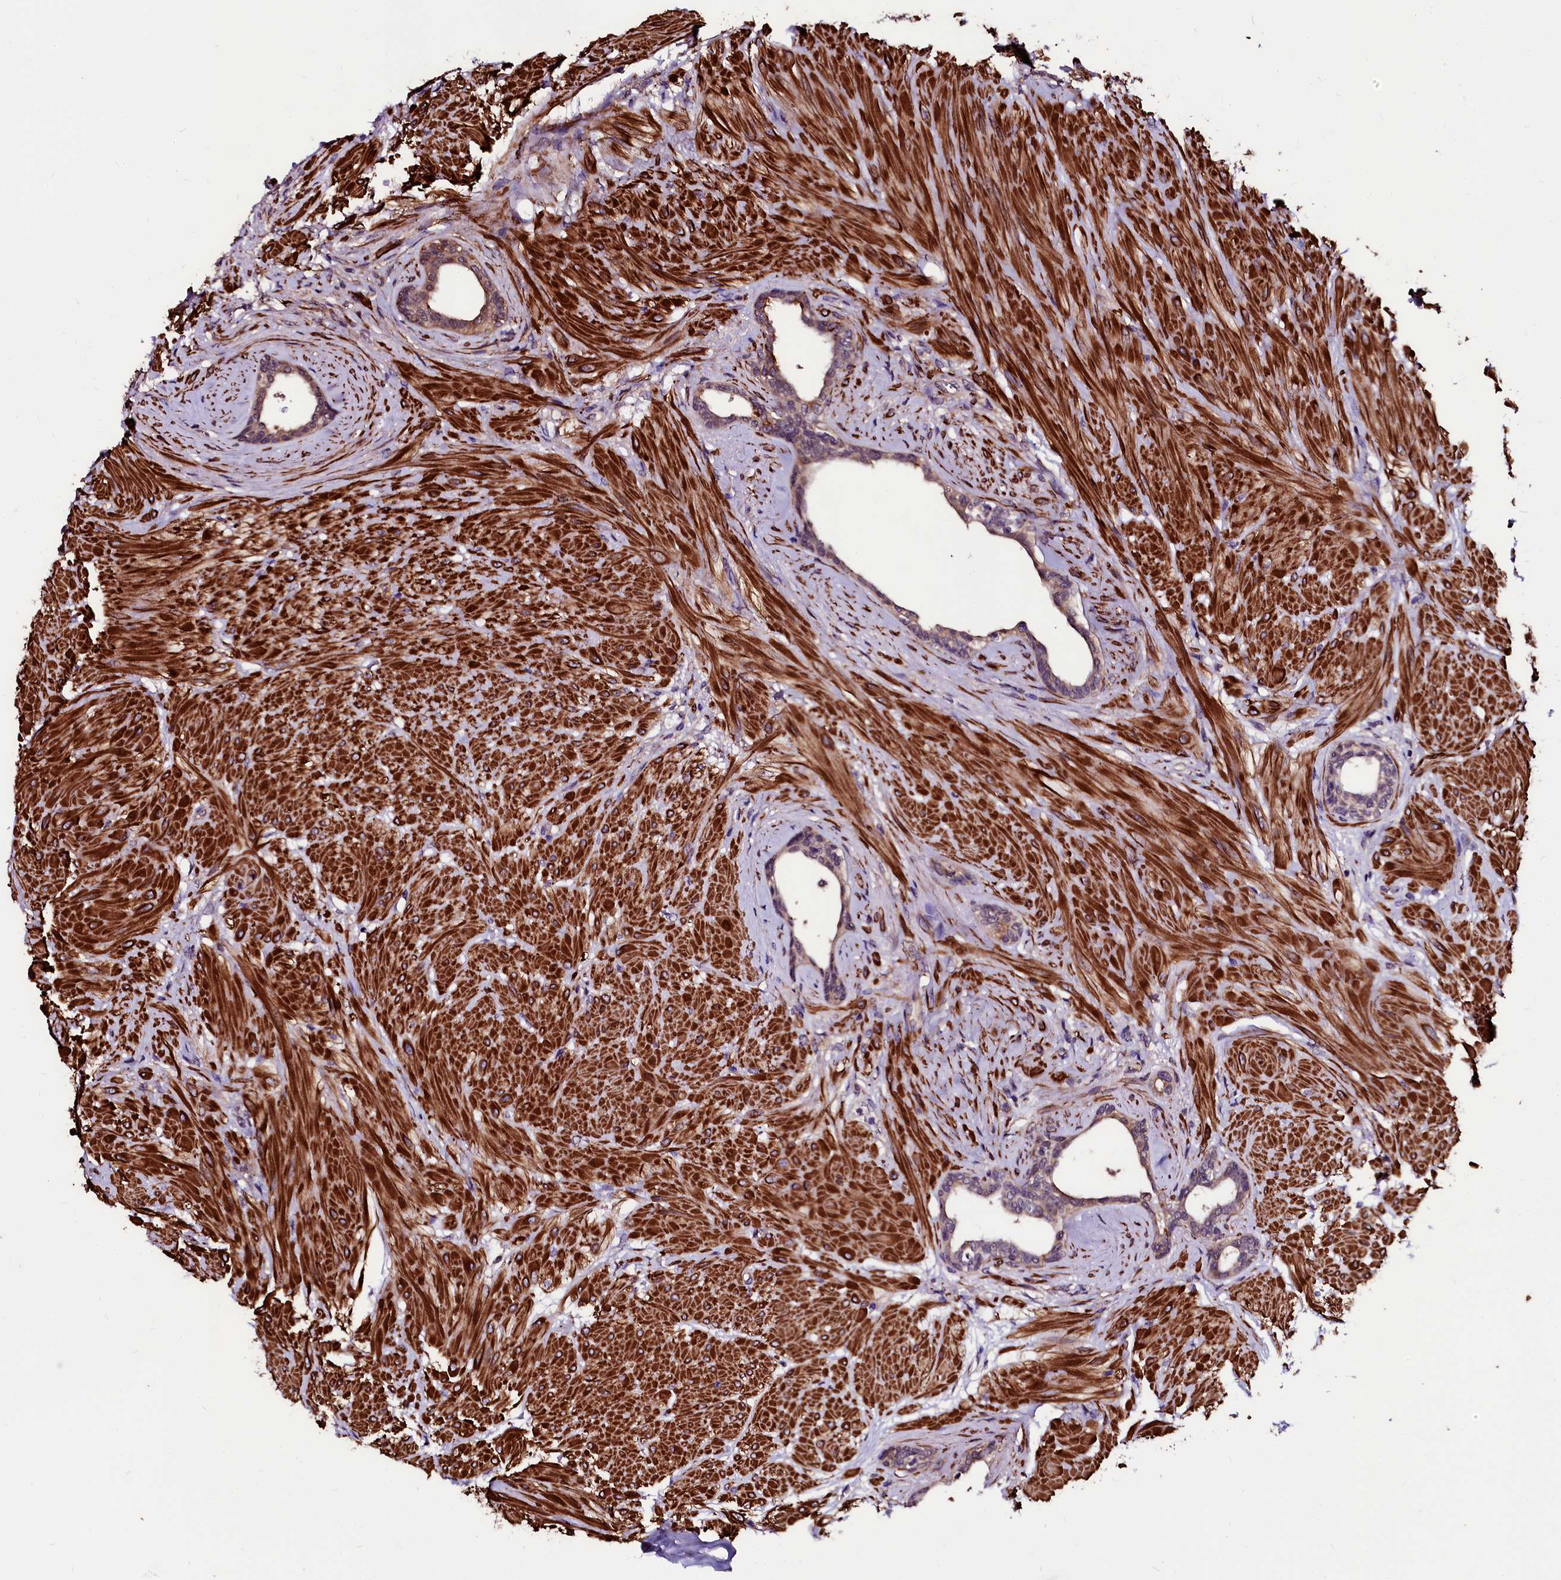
{"staining": {"intensity": "moderate", "quantity": "25%-75%", "location": "cytoplasmic/membranous"}, "tissue": "prostate", "cell_type": "Glandular cells", "image_type": "normal", "snomed": [{"axis": "morphology", "description": "Normal tissue, NOS"}, {"axis": "topography", "description": "Prostate"}], "caption": "Protein expression analysis of benign human prostate reveals moderate cytoplasmic/membranous positivity in about 25%-75% of glandular cells.", "gene": "N4BP1", "patient": {"sex": "male", "age": 48}}